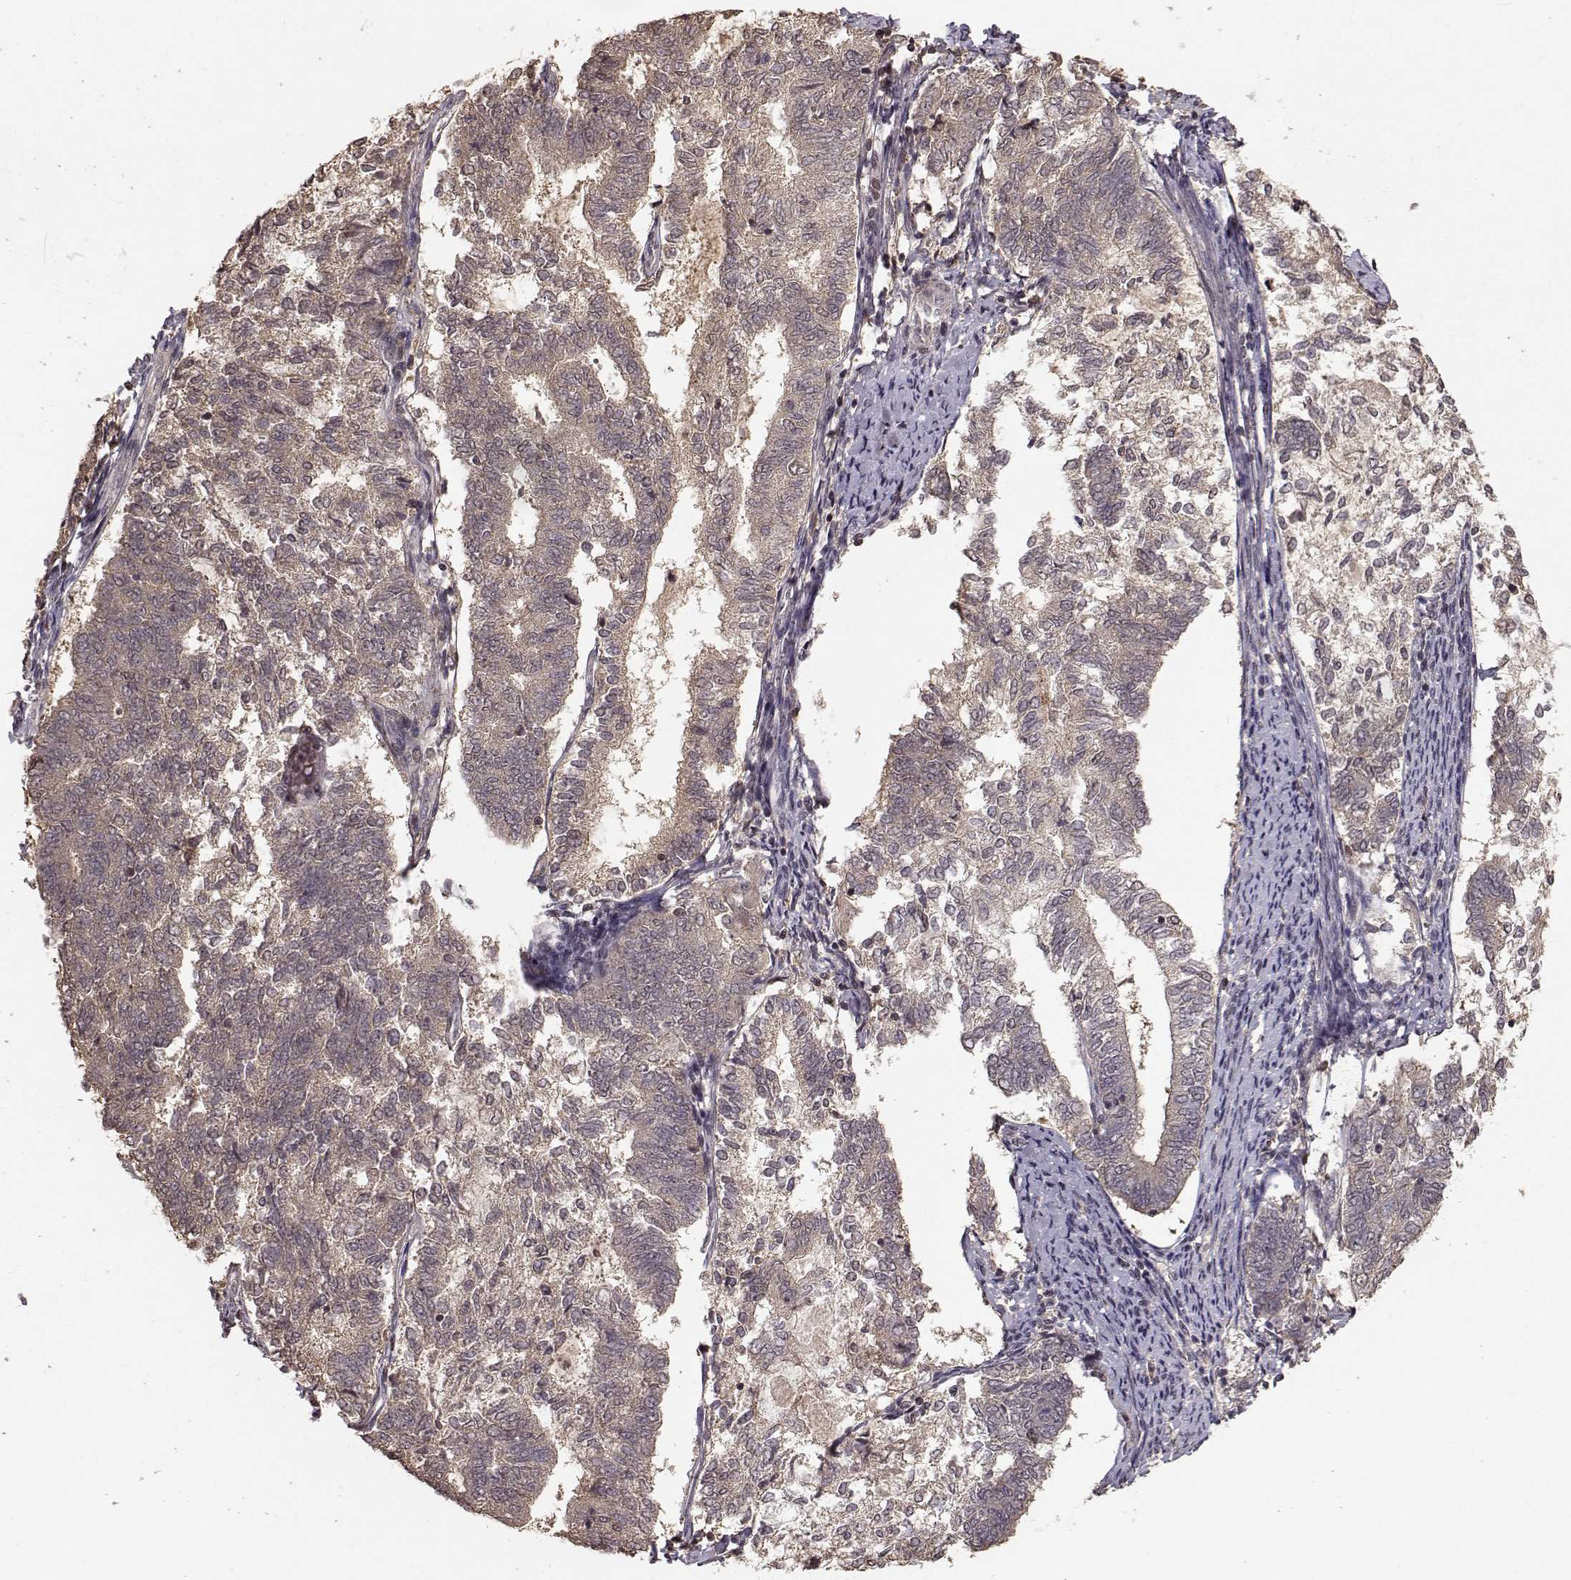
{"staining": {"intensity": "weak", "quantity": "25%-75%", "location": "cytoplasmic/membranous"}, "tissue": "endometrial cancer", "cell_type": "Tumor cells", "image_type": "cancer", "snomed": [{"axis": "morphology", "description": "Adenocarcinoma, NOS"}, {"axis": "topography", "description": "Endometrium"}], "caption": "A low amount of weak cytoplasmic/membranous expression is appreciated in approximately 25%-75% of tumor cells in endometrial cancer (adenocarcinoma) tissue.", "gene": "PLEKHG3", "patient": {"sex": "female", "age": 65}}